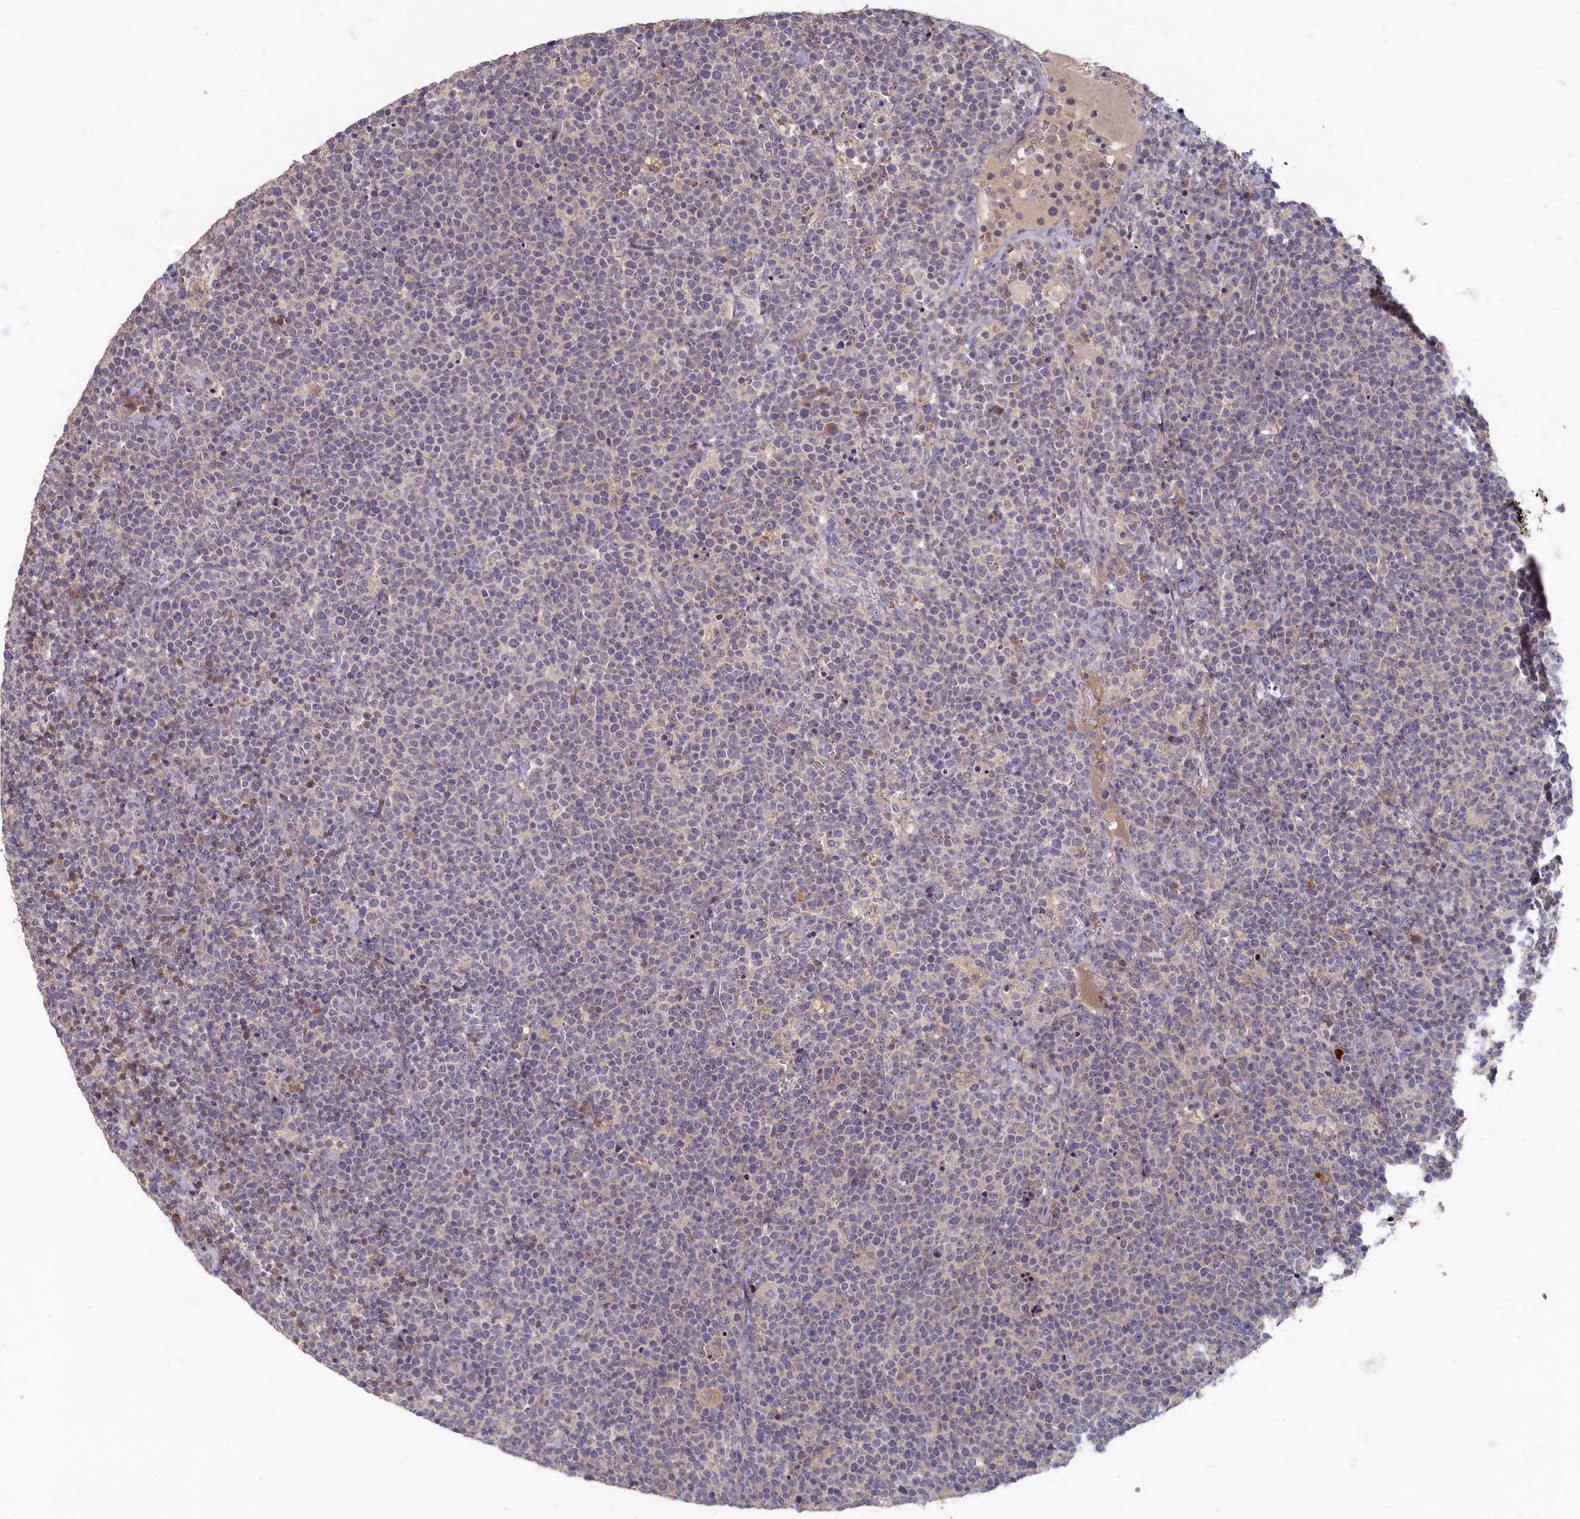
{"staining": {"intensity": "negative", "quantity": "none", "location": "none"}, "tissue": "lymphoma", "cell_type": "Tumor cells", "image_type": "cancer", "snomed": [{"axis": "morphology", "description": "Malignant lymphoma, non-Hodgkin's type, High grade"}, {"axis": "topography", "description": "Lymph node"}], "caption": "Photomicrograph shows no significant protein staining in tumor cells of lymphoma.", "gene": "HUNK", "patient": {"sex": "male", "age": 61}}